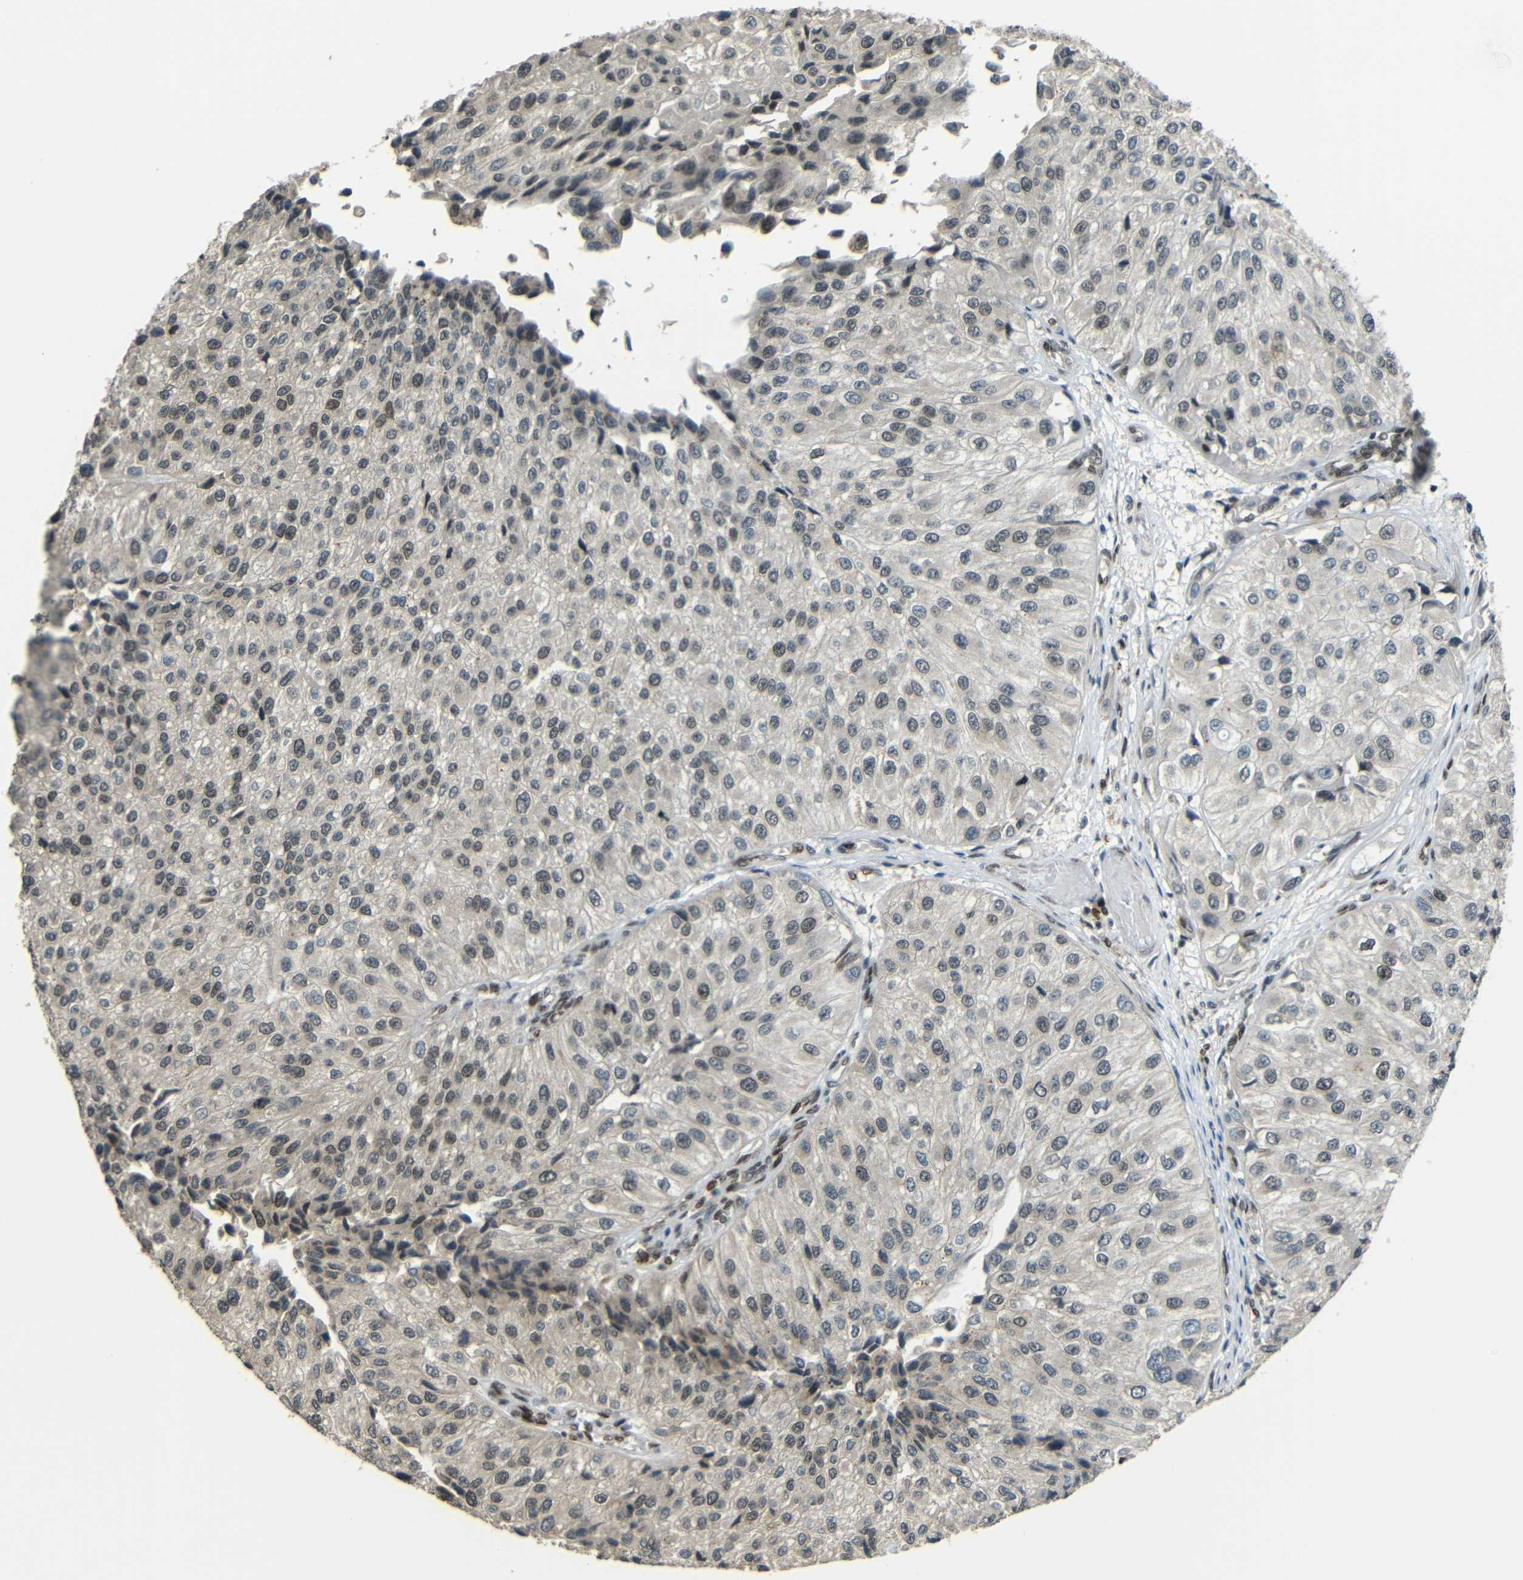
{"staining": {"intensity": "negative", "quantity": "none", "location": "none"}, "tissue": "urothelial cancer", "cell_type": "Tumor cells", "image_type": "cancer", "snomed": [{"axis": "morphology", "description": "Urothelial carcinoma, High grade"}, {"axis": "topography", "description": "Kidney"}, {"axis": "topography", "description": "Urinary bladder"}], "caption": "Urothelial cancer was stained to show a protein in brown. There is no significant expression in tumor cells. The staining was performed using DAB (3,3'-diaminobenzidine) to visualize the protein expression in brown, while the nuclei were stained in blue with hematoxylin (Magnification: 20x).", "gene": "PSIP1", "patient": {"sex": "male", "age": 77}}